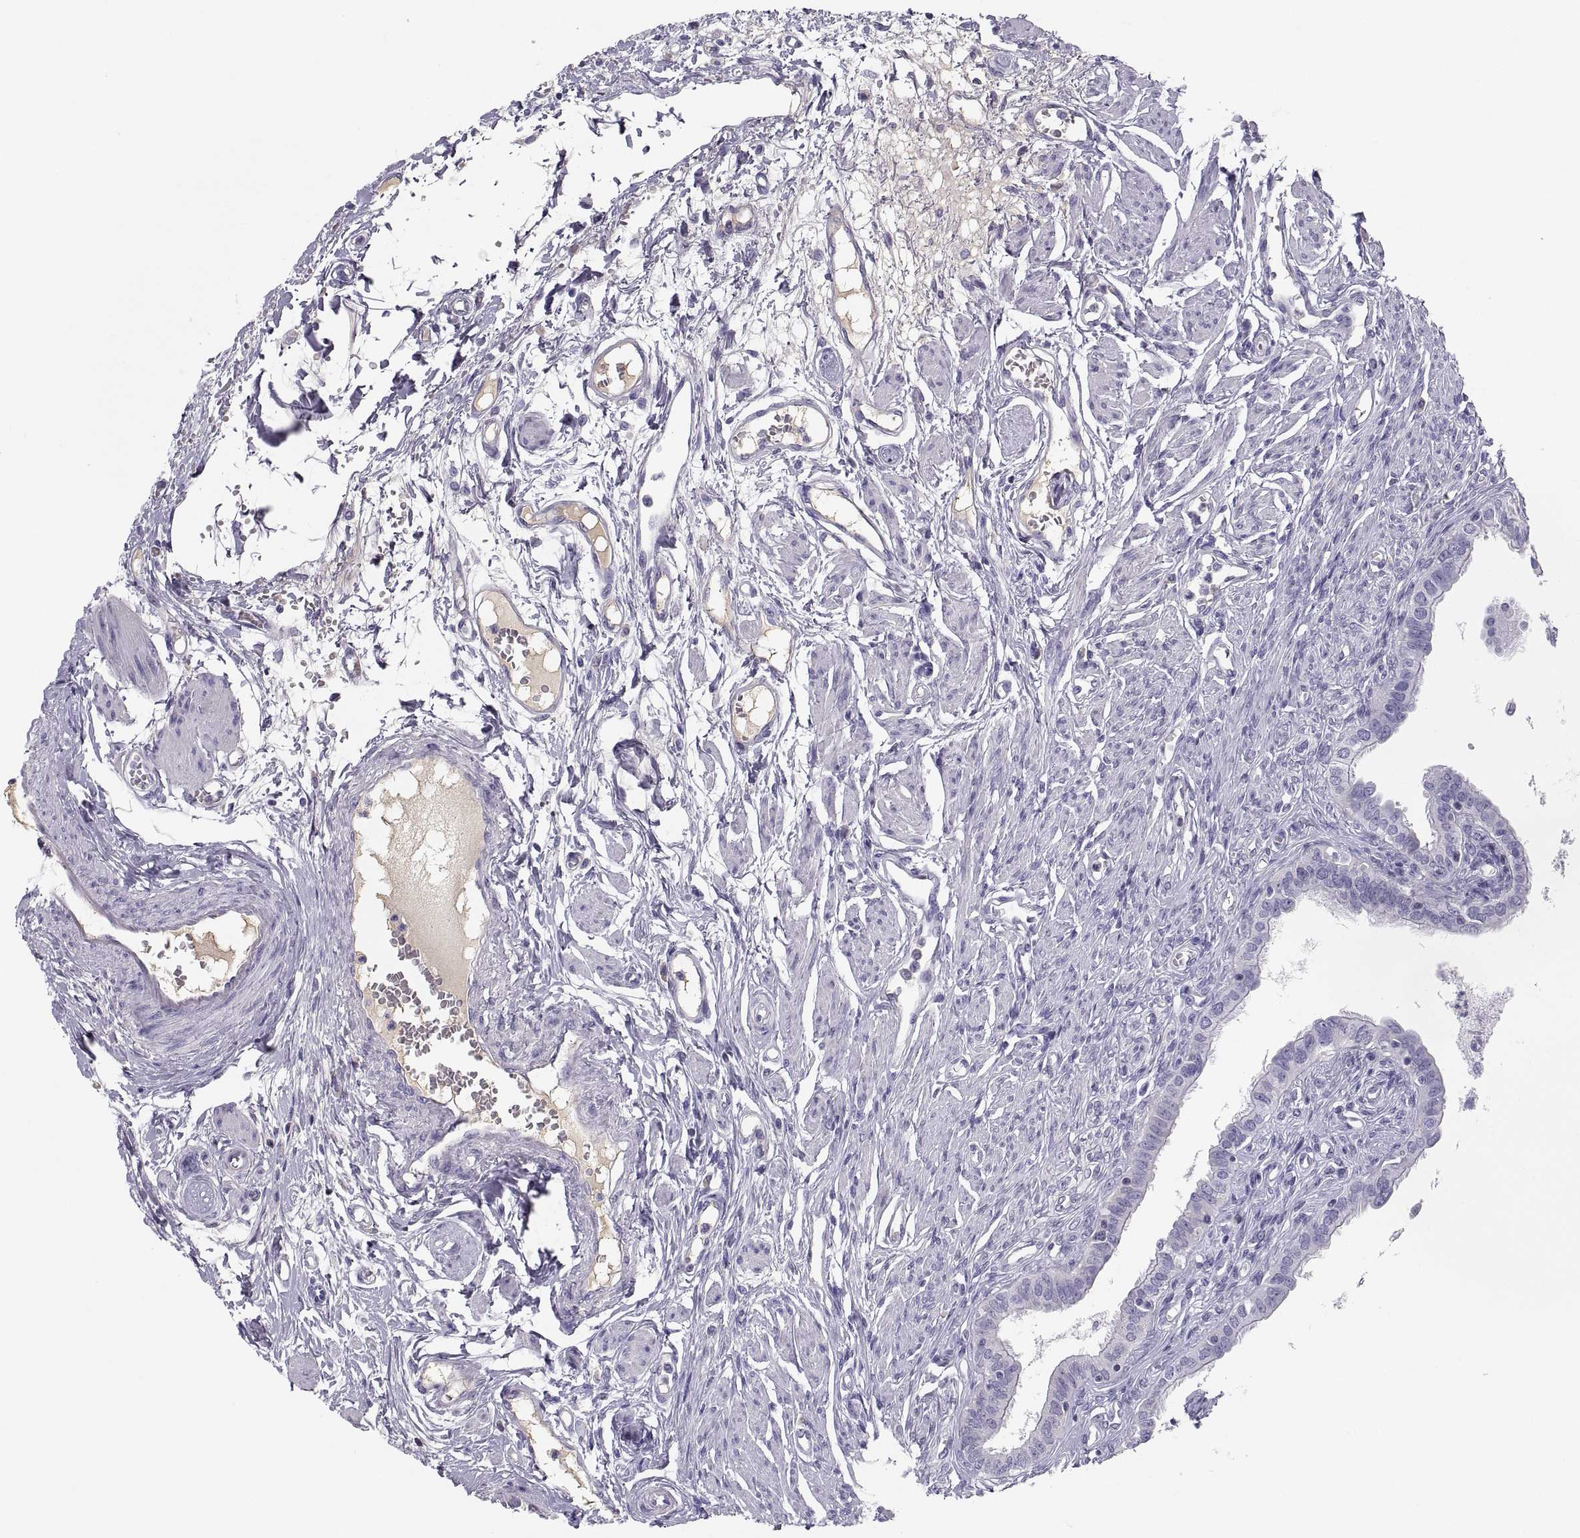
{"staining": {"intensity": "negative", "quantity": "none", "location": "none"}, "tissue": "fallopian tube", "cell_type": "Glandular cells", "image_type": "normal", "snomed": [{"axis": "morphology", "description": "Normal tissue, NOS"}, {"axis": "morphology", "description": "Carcinoma, endometroid"}, {"axis": "topography", "description": "Fallopian tube"}, {"axis": "topography", "description": "Ovary"}], "caption": "Protein analysis of unremarkable fallopian tube shows no significant positivity in glandular cells. Brightfield microscopy of immunohistochemistry stained with DAB (brown) and hematoxylin (blue), captured at high magnification.", "gene": "MAGEB2", "patient": {"sex": "female", "age": 42}}